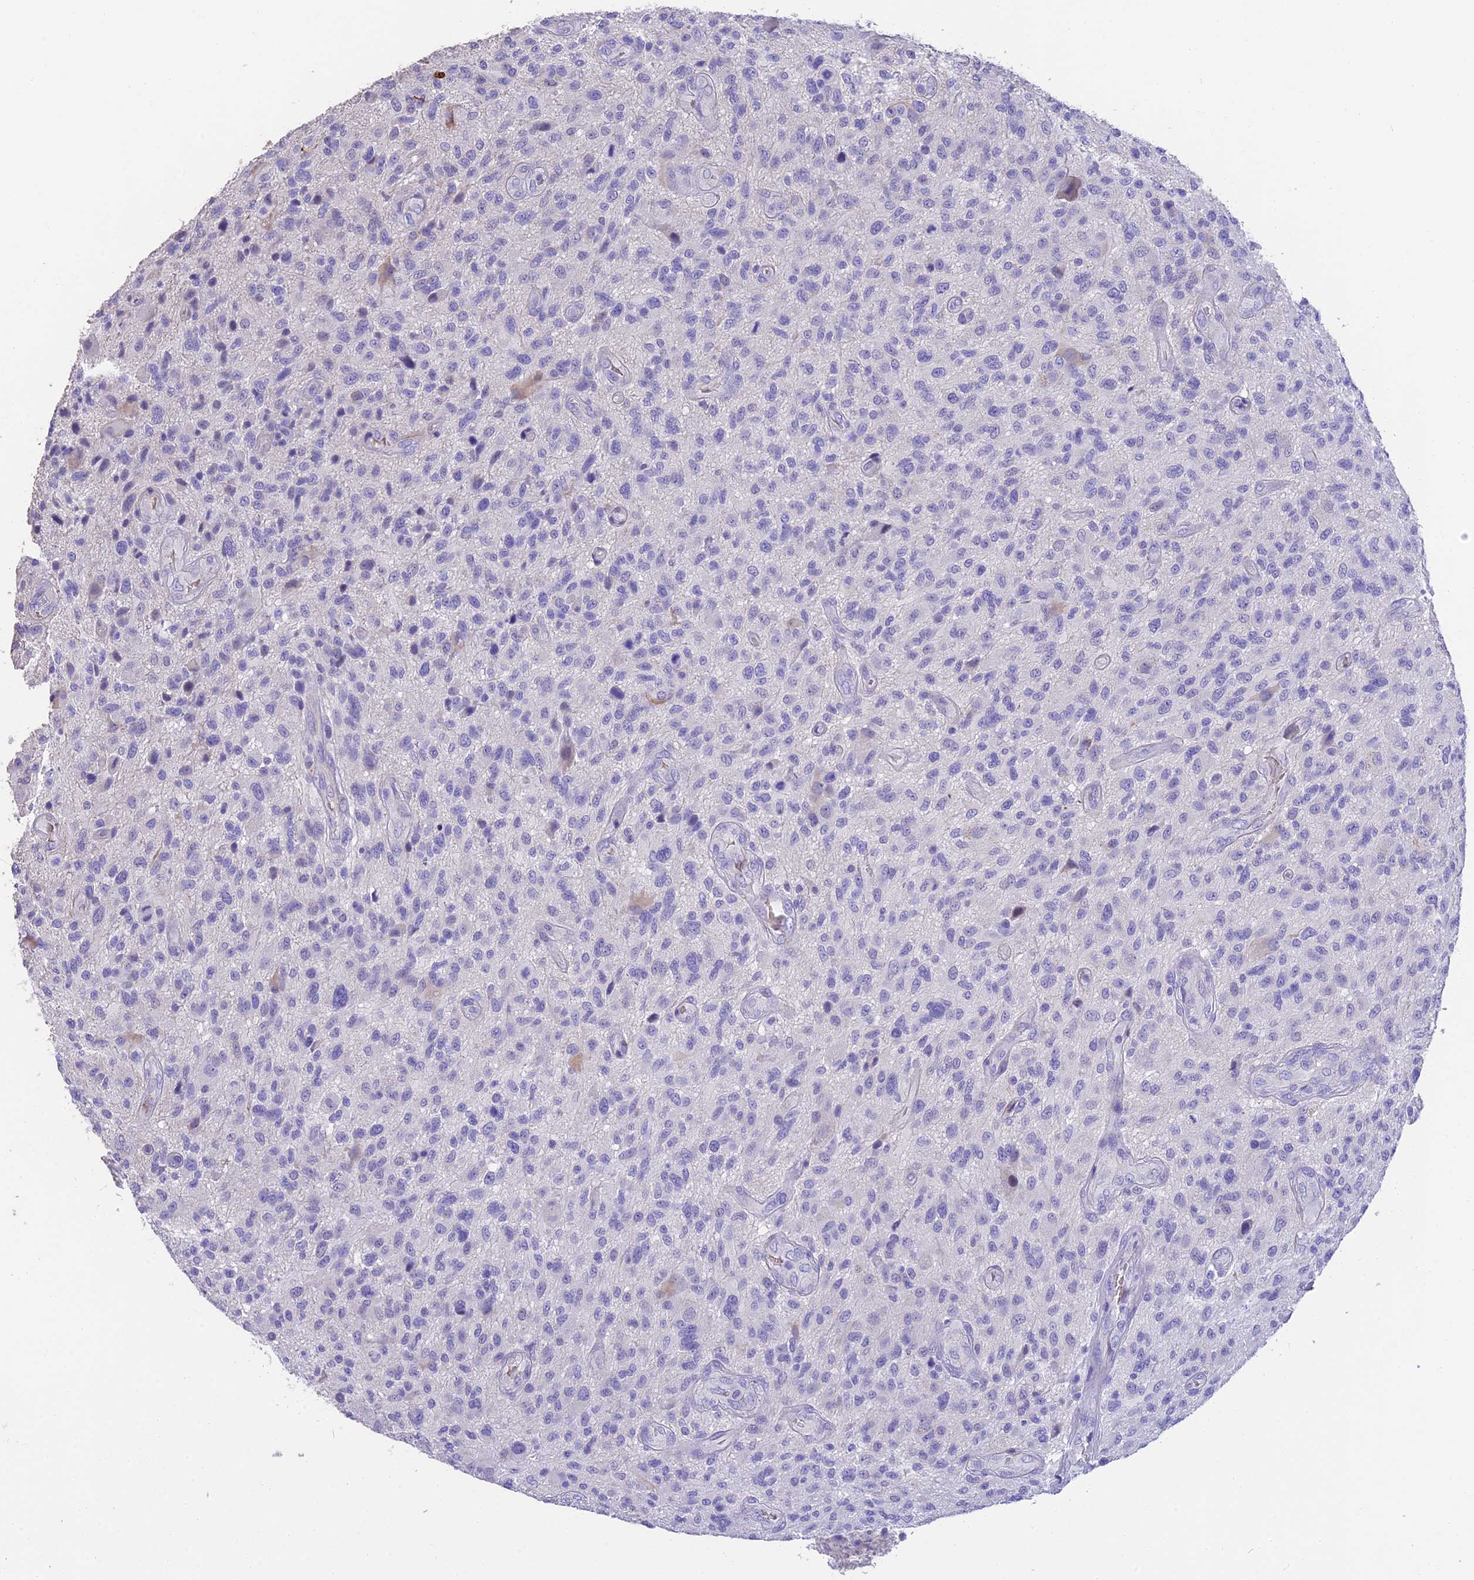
{"staining": {"intensity": "negative", "quantity": "none", "location": "none"}, "tissue": "glioma", "cell_type": "Tumor cells", "image_type": "cancer", "snomed": [{"axis": "morphology", "description": "Glioma, malignant, High grade"}, {"axis": "topography", "description": "Brain"}], "caption": "This histopathology image is of glioma stained with IHC to label a protein in brown with the nuclei are counter-stained blue. There is no positivity in tumor cells.", "gene": "TNNC2", "patient": {"sex": "male", "age": 47}}